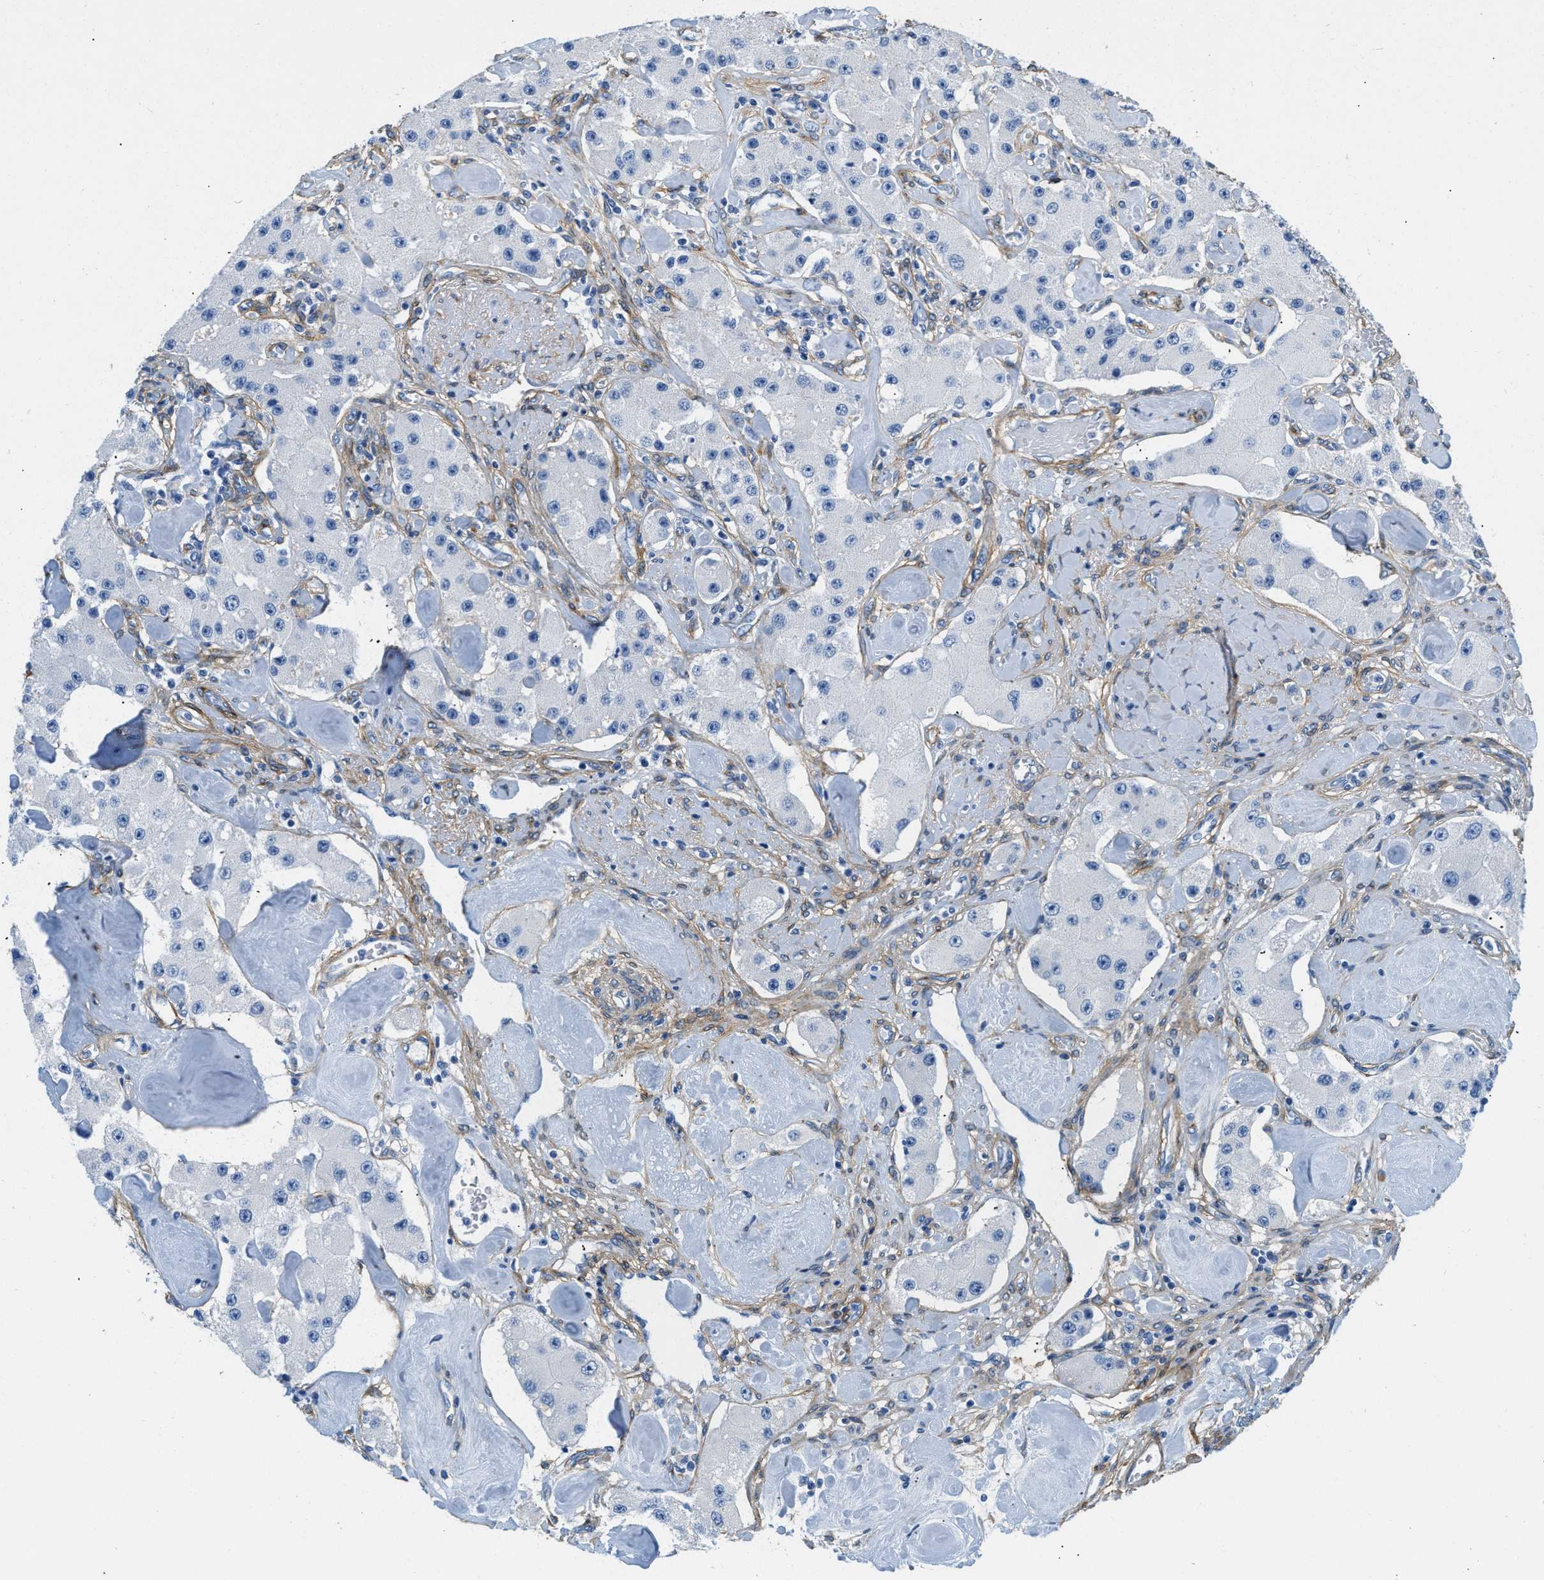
{"staining": {"intensity": "negative", "quantity": "none", "location": "none"}, "tissue": "carcinoid", "cell_type": "Tumor cells", "image_type": "cancer", "snomed": [{"axis": "morphology", "description": "Carcinoid, malignant, NOS"}, {"axis": "topography", "description": "Pancreas"}], "caption": "This is a image of immunohistochemistry (IHC) staining of carcinoid, which shows no positivity in tumor cells.", "gene": "PDGFRB", "patient": {"sex": "male", "age": 41}}